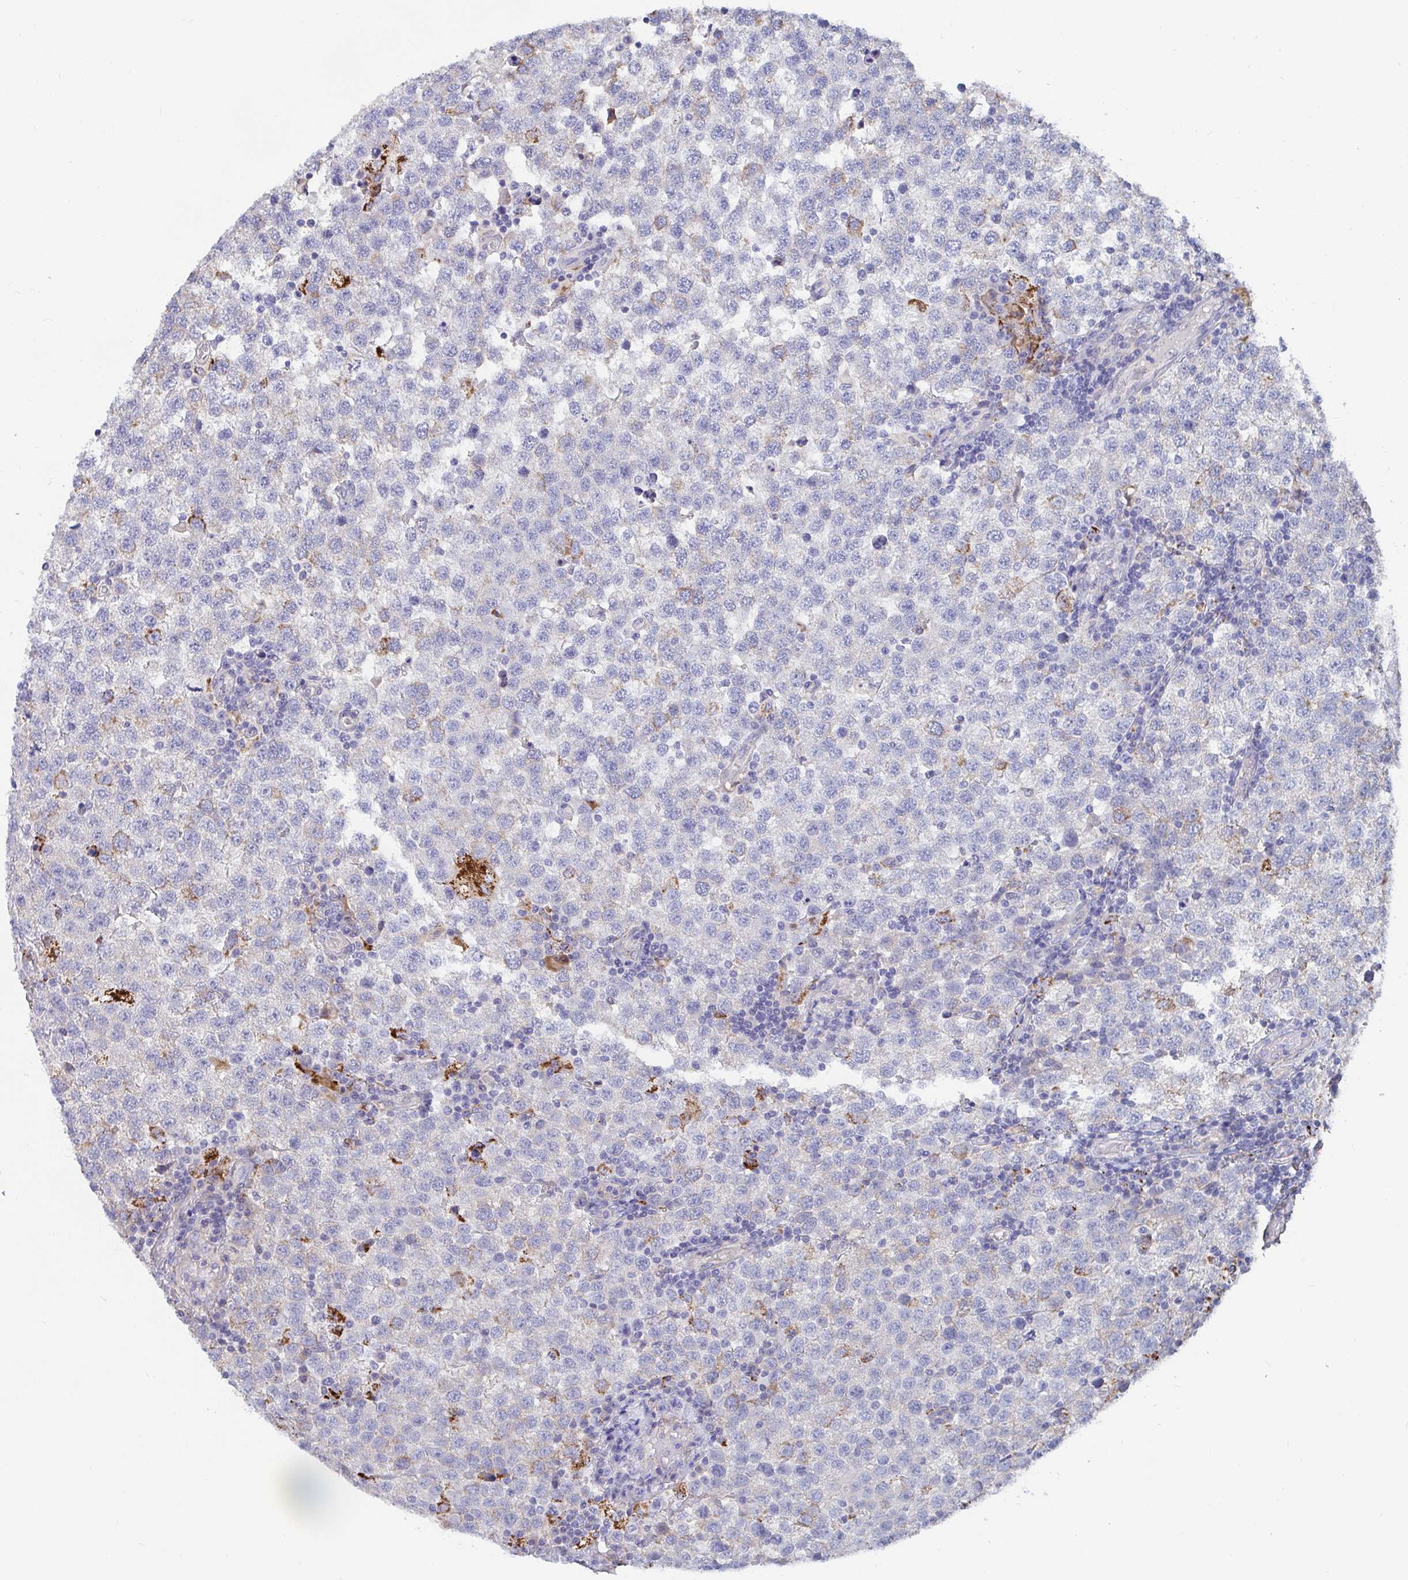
{"staining": {"intensity": "moderate", "quantity": "<25%", "location": "cytoplasmic/membranous"}, "tissue": "testis cancer", "cell_type": "Tumor cells", "image_type": "cancer", "snomed": [{"axis": "morphology", "description": "Seminoma, NOS"}, {"axis": "topography", "description": "Testis"}], "caption": "Immunohistochemistry image of neoplastic tissue: testis cancer (seminoma) stained using IHC demonstrates low levels of moderate protein expression localized specifically in the cytoplasmic/membranous of tumor cells, appearing as a cytoplasmic/membranous brown color.", "gene": "FAM156B", "patient": {"sex": "male", "age": 34}}